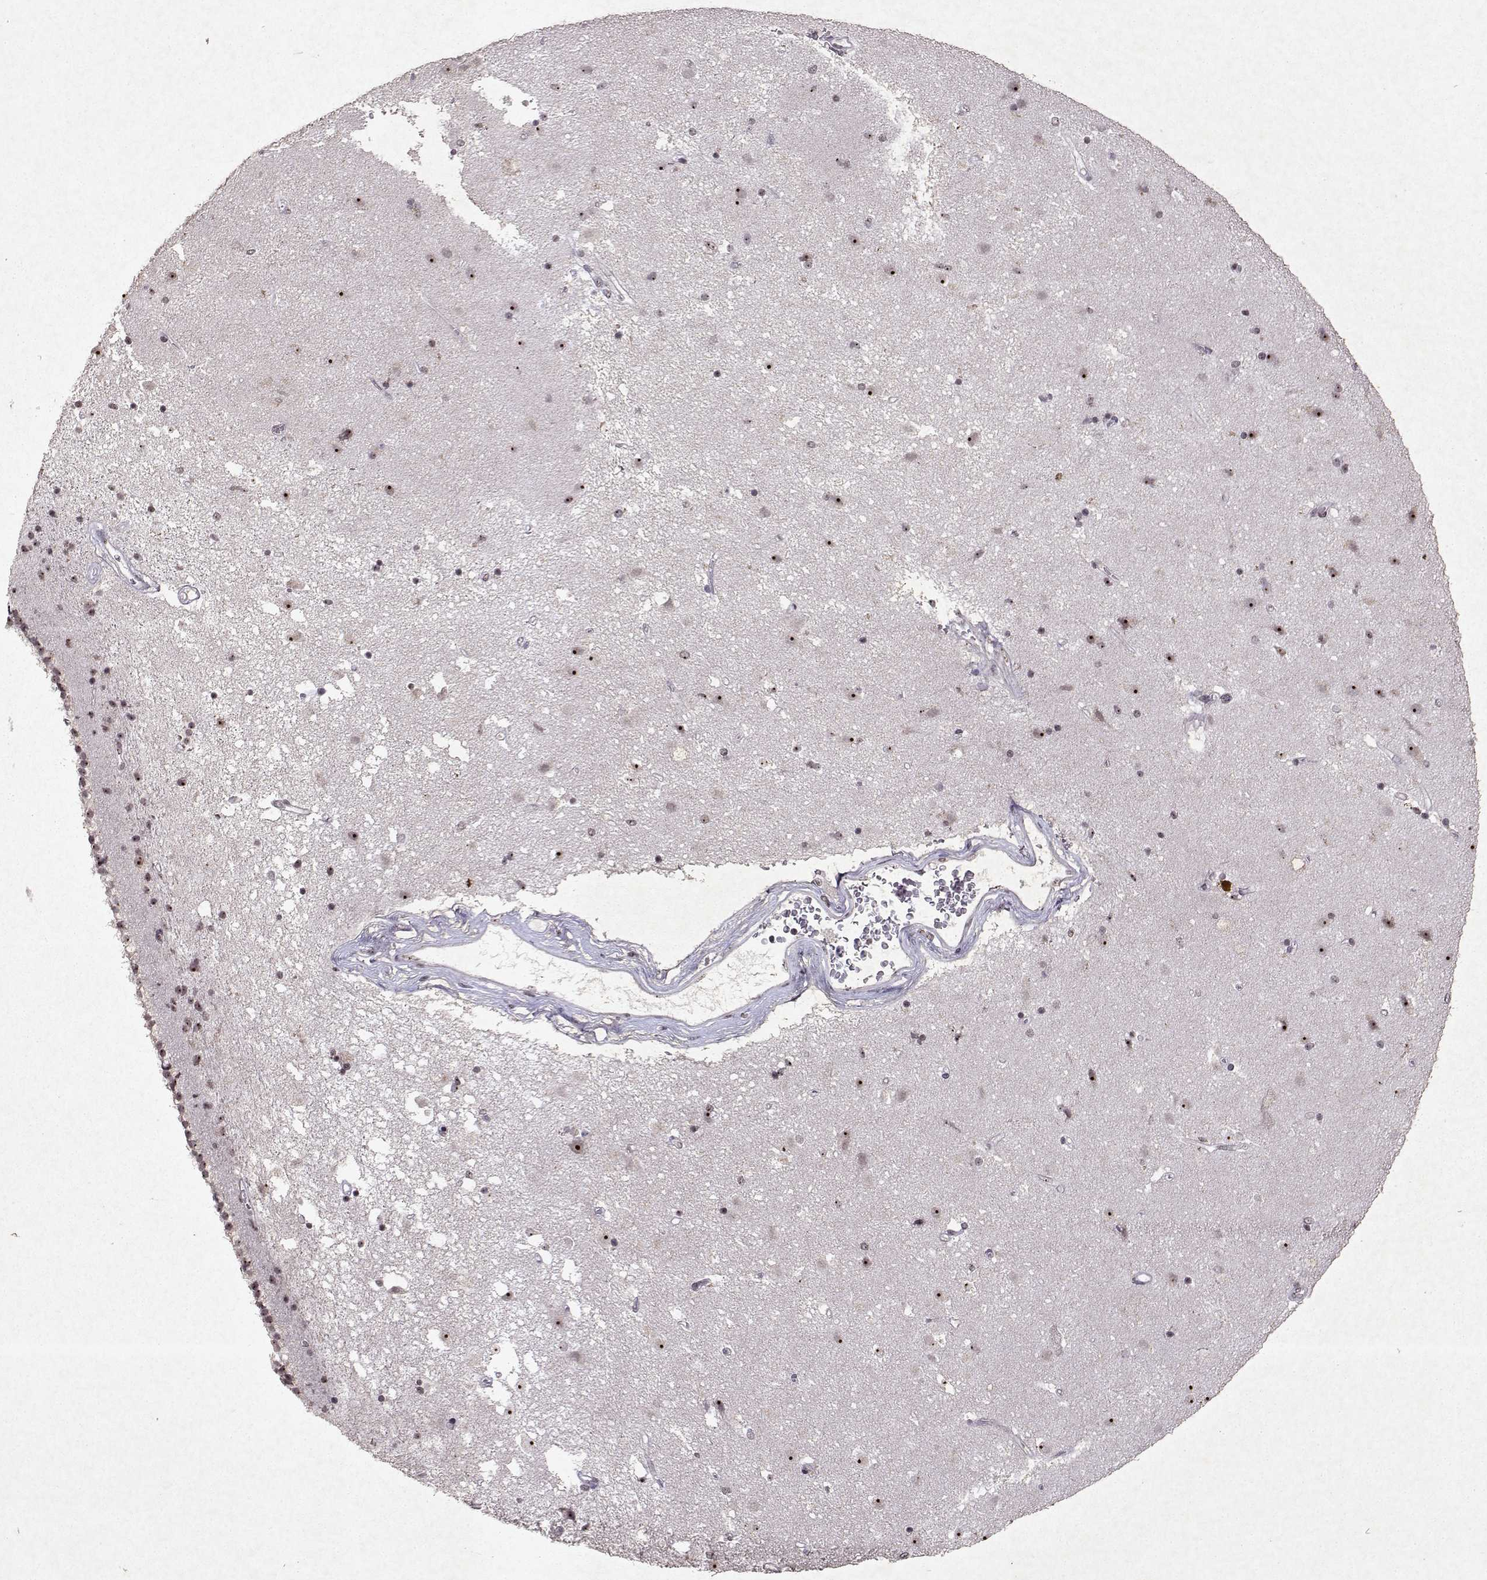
{"staining": {"intensity": "negative", "quantity": "none", "location": "none"}, "tissue": "caudate", "cell_type": "Glial cells", "image_type": "normal", "snomed": [{"axis": "morphology", "description": "Normal tissue, NOS"}, {"axis": "topography", "description": "Lateral ventricle wall"}], "caption": "Caudate stained for a protein using immunohistochemistry (IHC) demonstrates no staining glial cells.", "gene": "DDX56", "patient": {"sex": "female", "age": 71}}